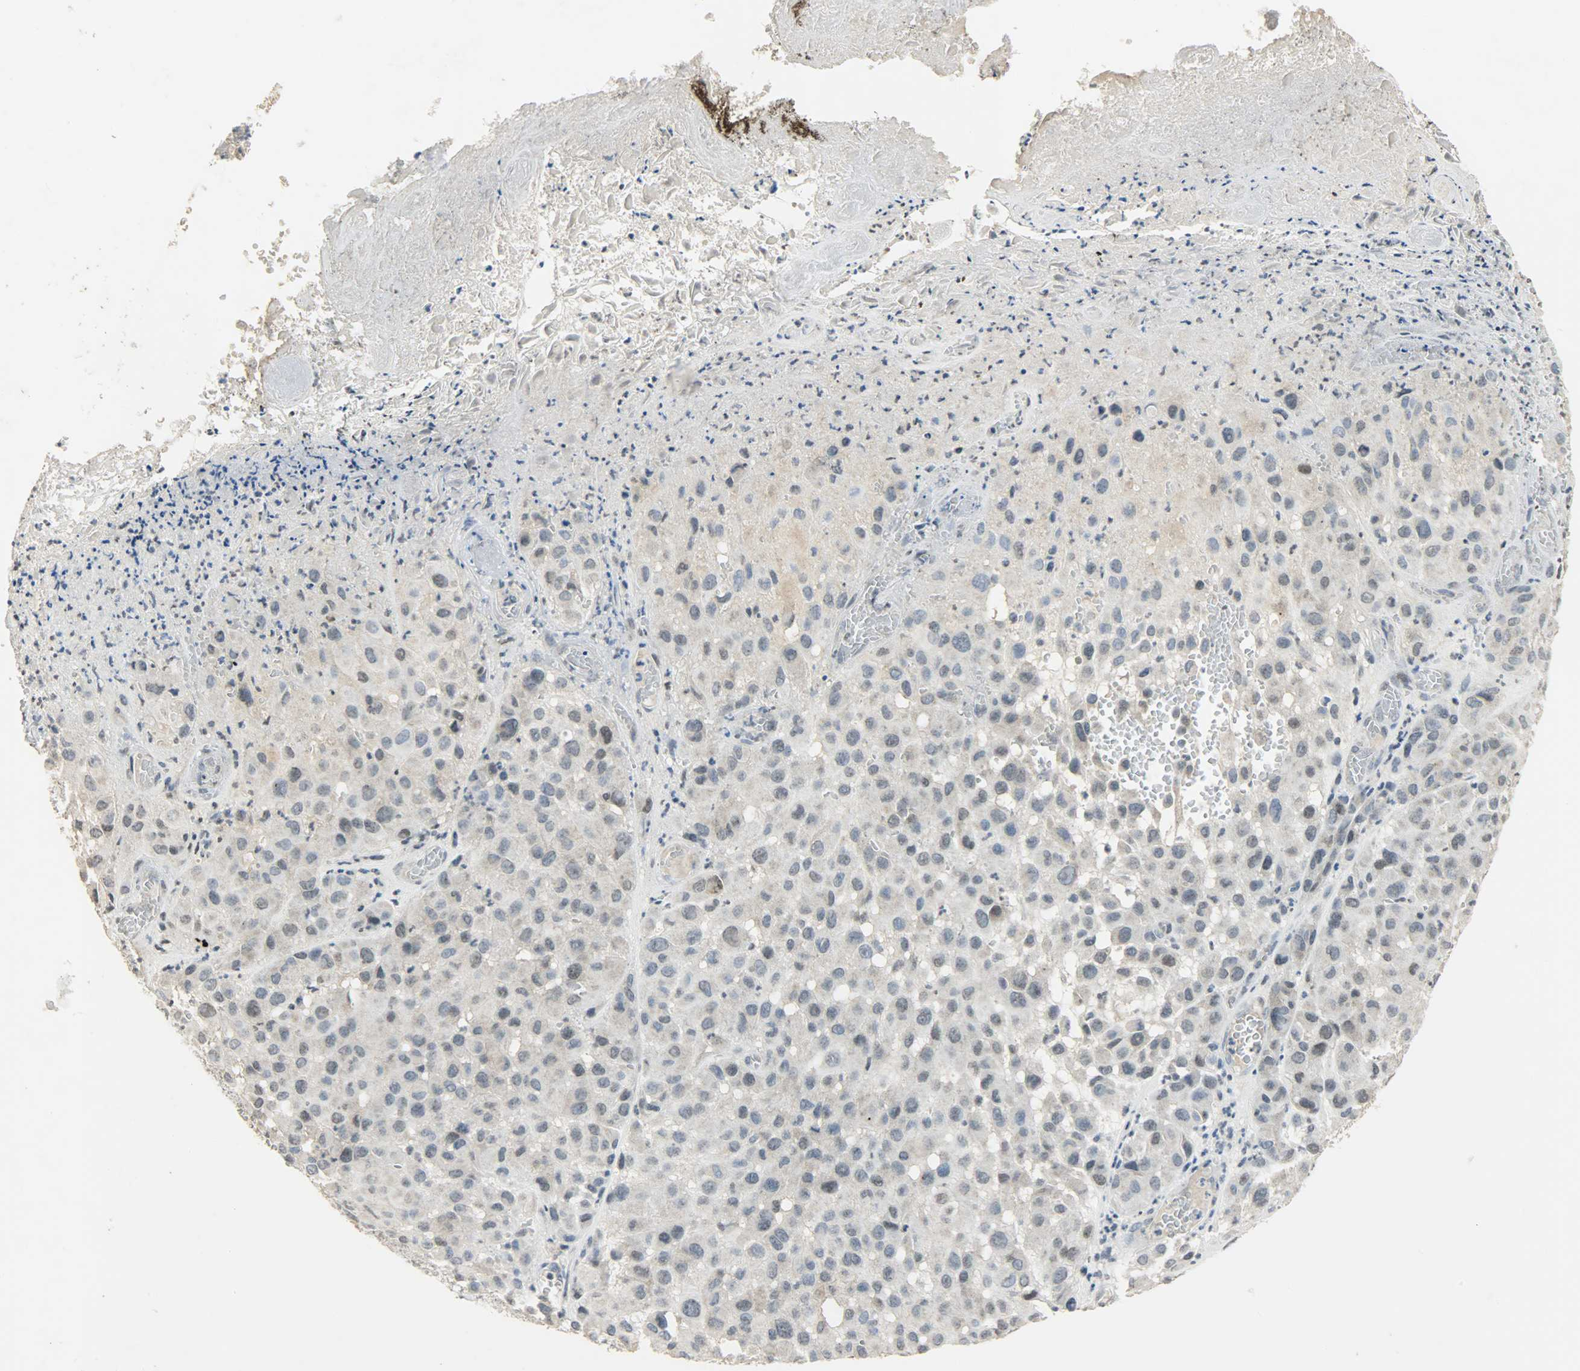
{"staining": {"intensity": "weak", "quantity": "25%-75%", "location": "nuclear"}, "tissue": "melanoma", "cell_type": "Tumor cells", "image_type": "cancer", "snomed": [{"axis": "morphology", "description": "Malignant melanoma, NOS"}, {"axis": "topography", "description": "Skin"}], "caption": "A high-resolution photomicrograph shows immunohistochemistry staining of melanoma, which reveals weak nuclear expression in approximately 25%-75% of tumor cells.", "gene": "DNAJB6", "patient": {"sex": "female", "age": 21}}